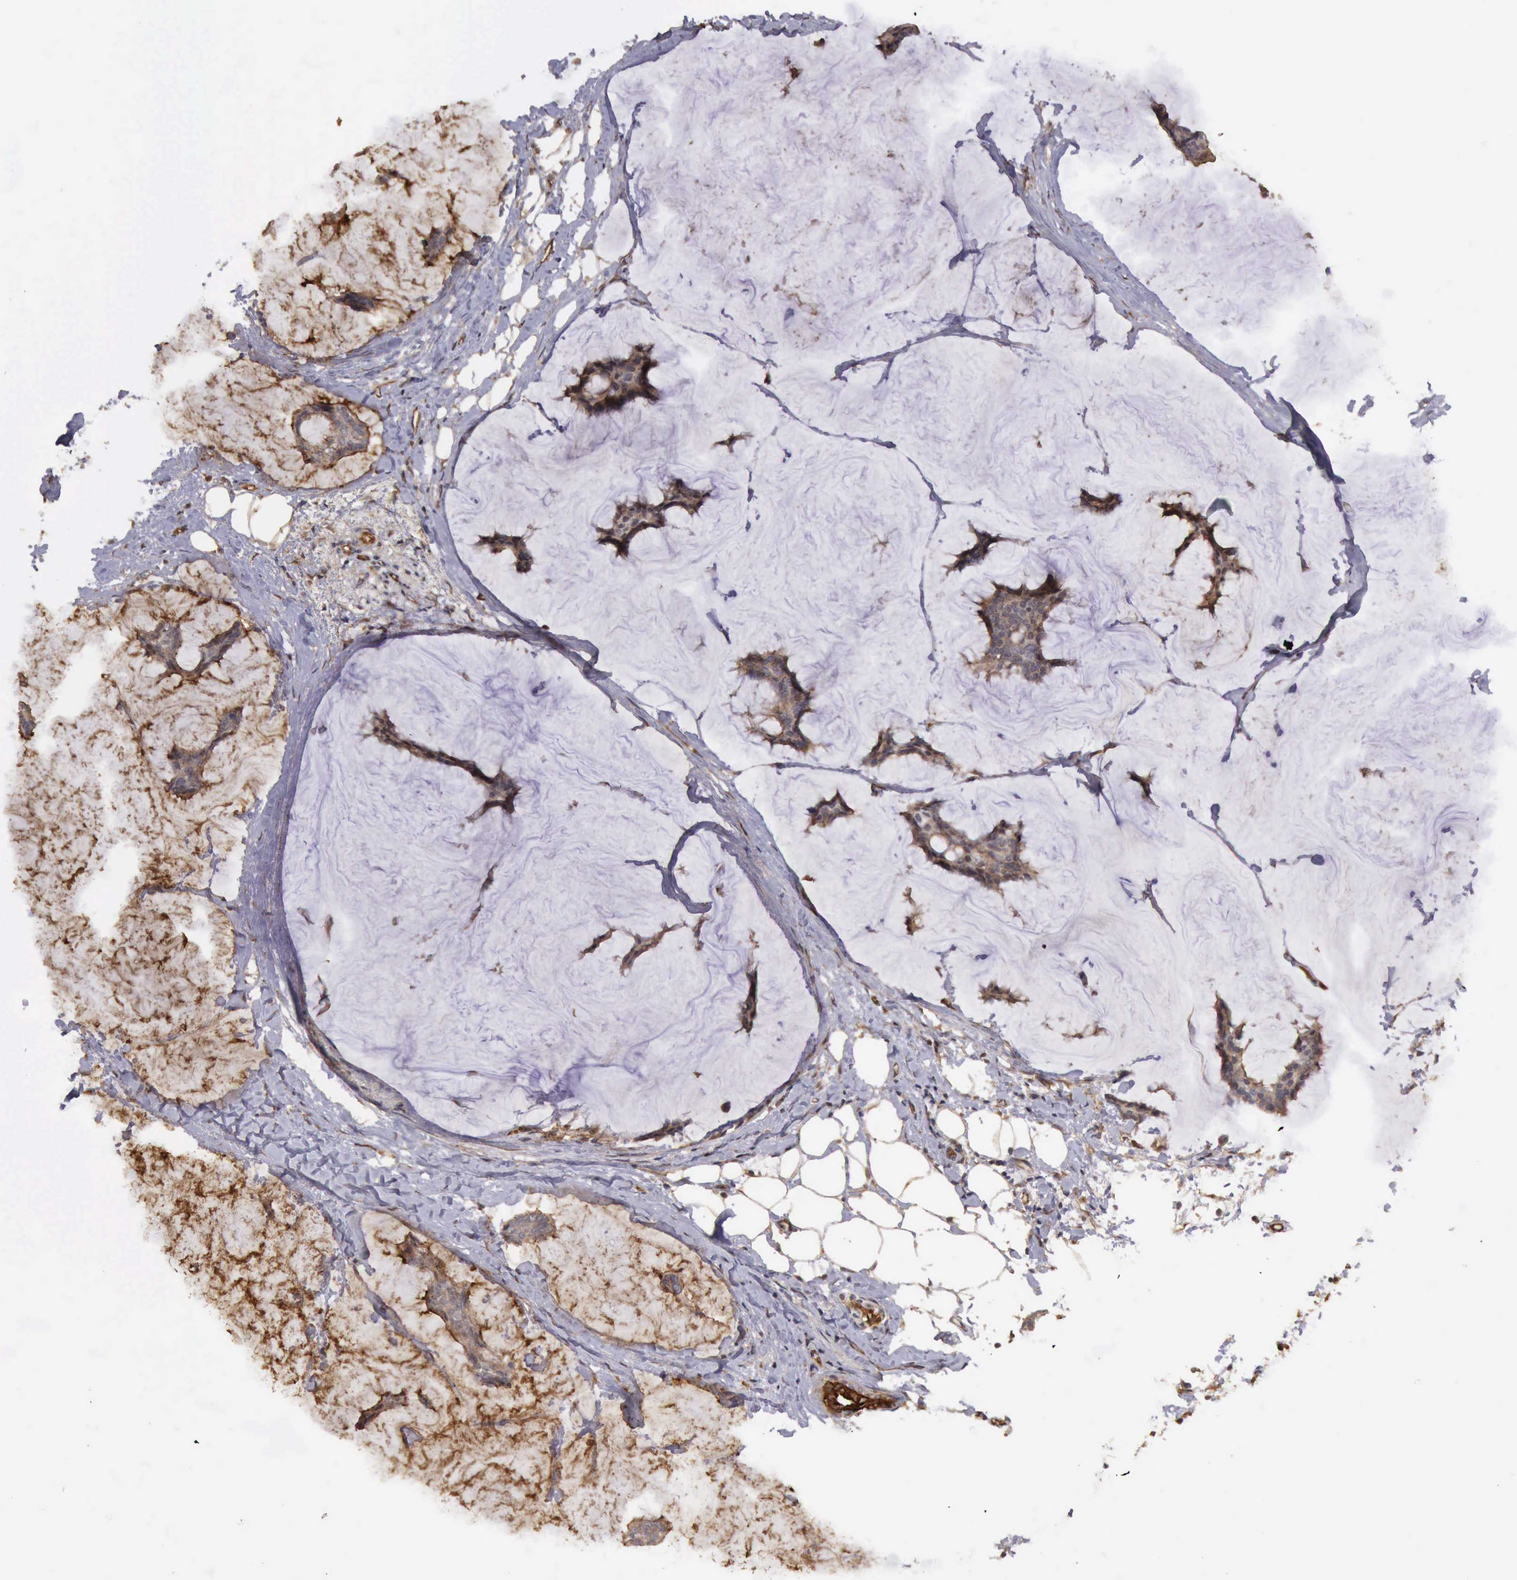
{"staining": {"intensity": "negative", "quantity": "none", "location": "none"}, "tissue": "breast cancer", "cell_type": "Tumor cells", "image_type": "cancer", "snomed": [{"axis": "morphology", "description": "Duct carcinoma"}, {"axis": "topography", "description": "Breast"}], "caption": "The immunohistochemistry (IHC) micrograph has no significant positivity in tumor cells of breast infiltrating ductal carcinoma tissue.", "gene": "BMX", "patient": {"sex": "female", "age": 93}}